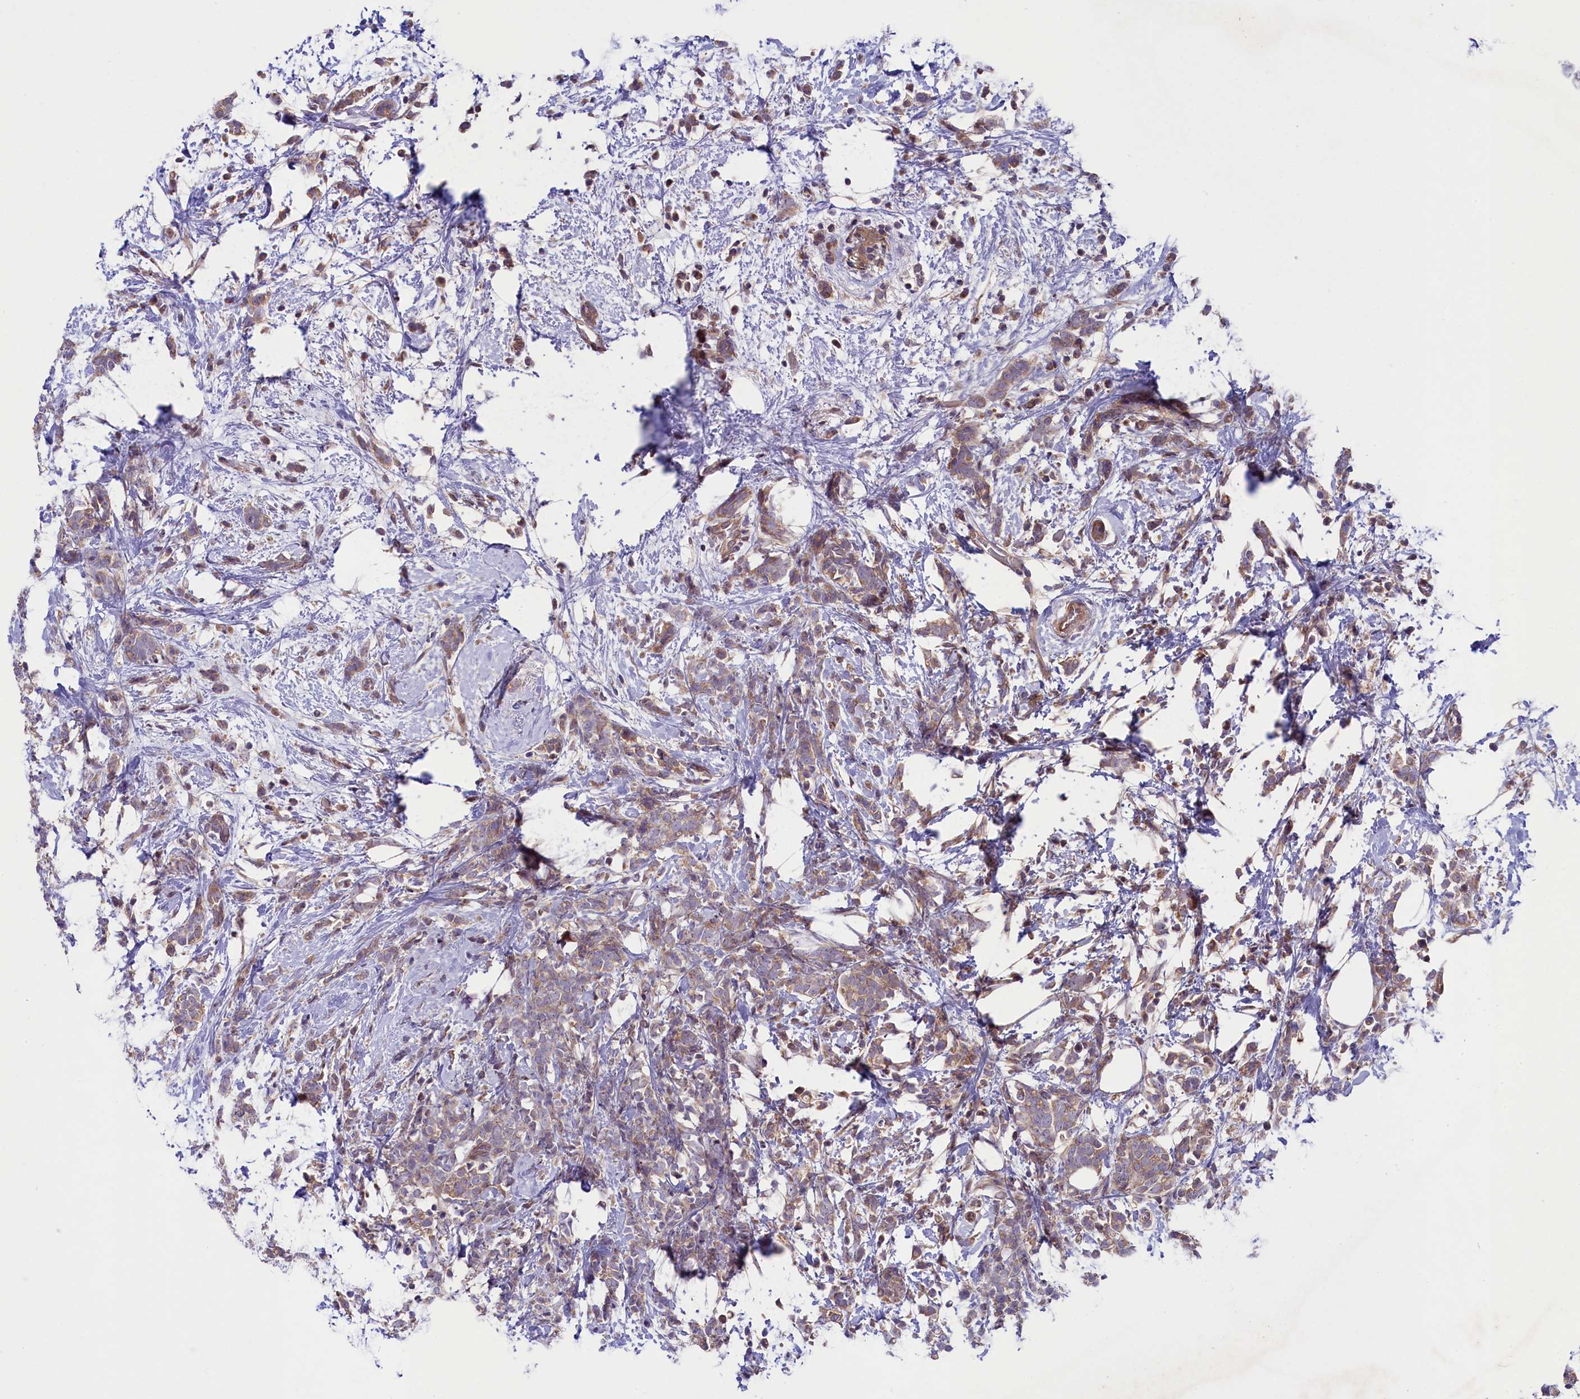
{"staining": {"intensity": "weak", "quantity": ">75%", "location": "cytoplasmic/membranous"}, "tissue": "breast cancer", "cell_type": "Tumor cells", "image_type": "cancer", "snomed": [{"axis": "morphology", "description": "Lobular carcinoma"}, {"axis": "topography", "description": "Breast"}], "caption": "Immunohistochemistry photomicrograph of lobular carcinoma (breast) stained for a protein (brown), which reveals low levels of weak cytoplasmic/membranous expression in approximately >75% of tumor cells.", "gene": "COG8", "patient": {"sex": "female", "age": 58}}